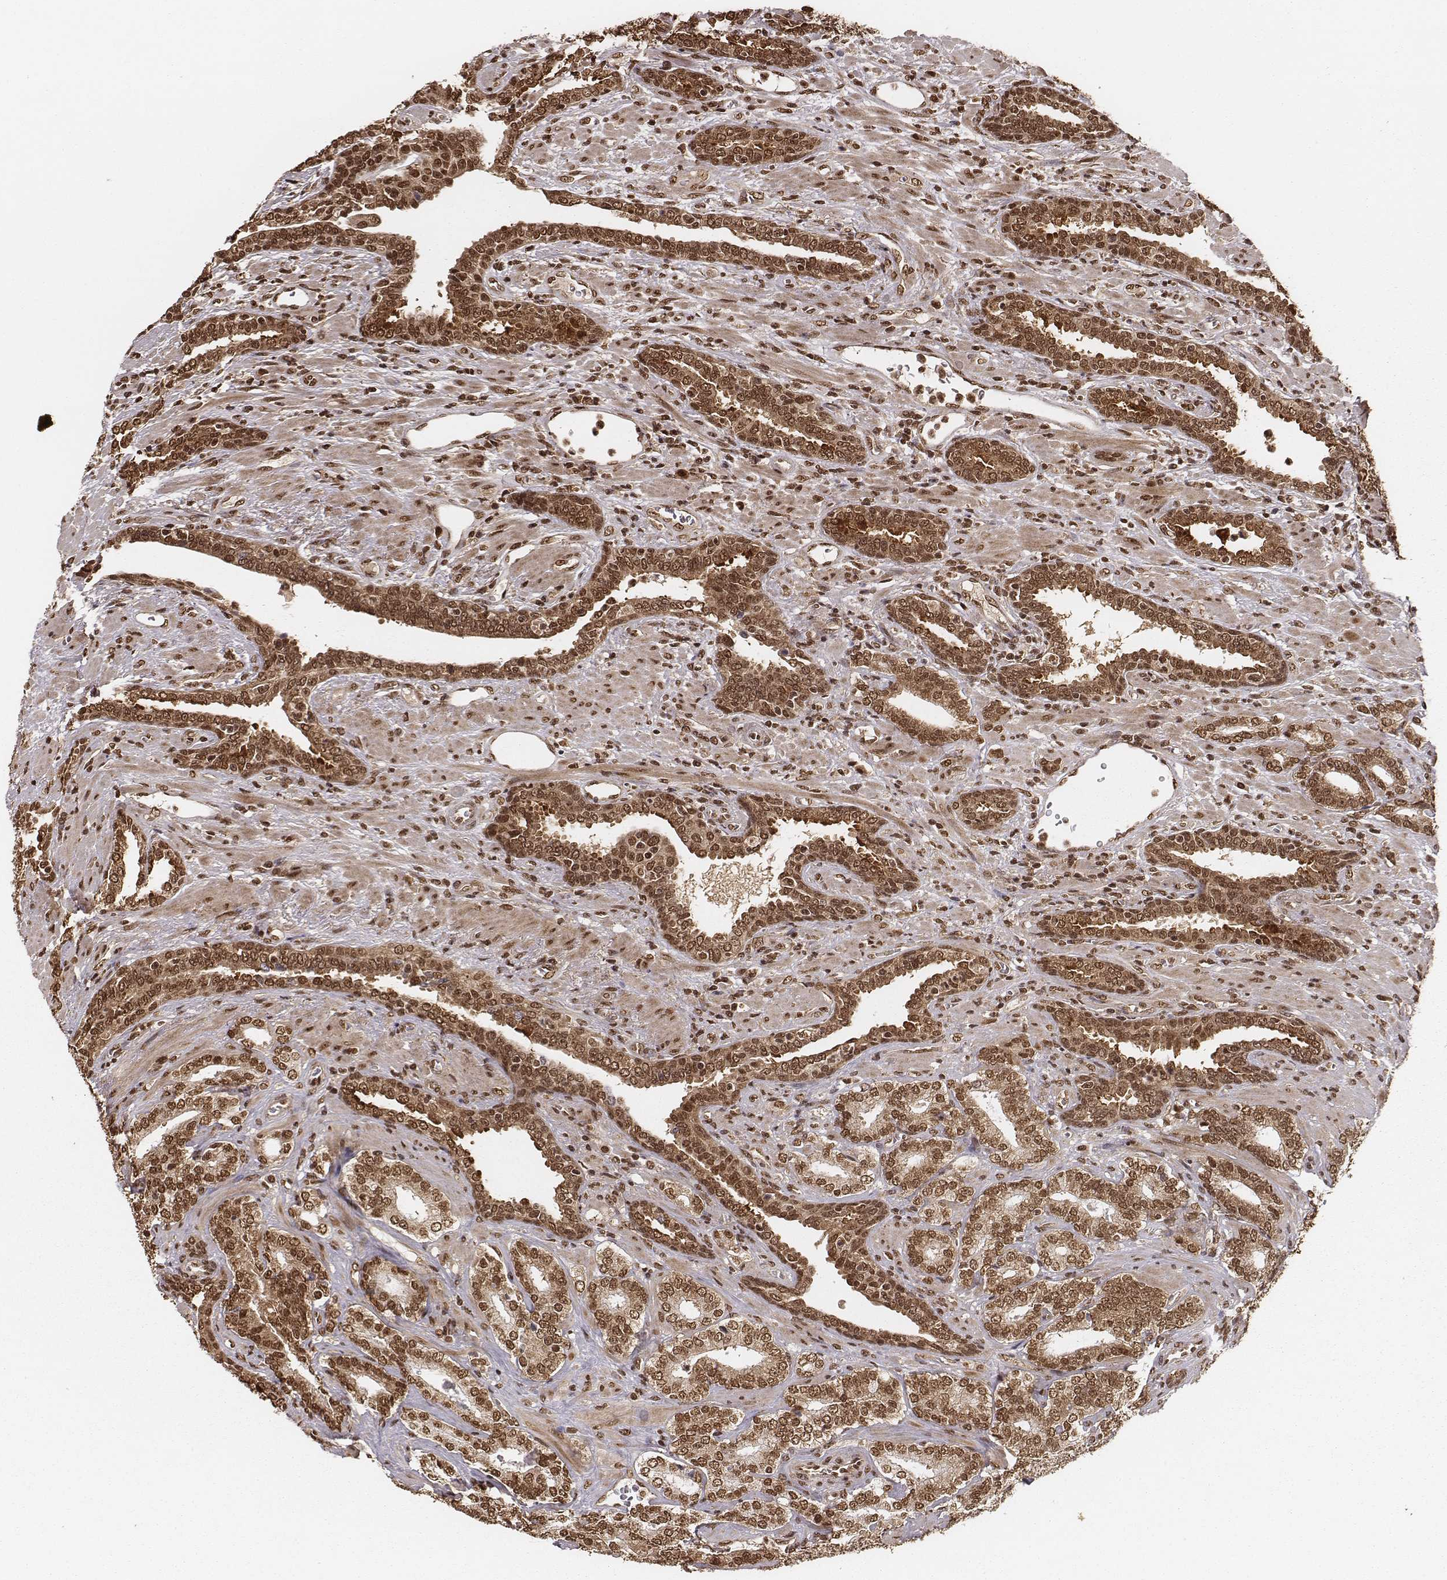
{"staining": {"intensity": "moderate", "quantity": ">75%", "location": "cytoplasmic/membranous,nuclear"}, "tissue": "prostate cancer", "cell_type": "Tumor cells", "image_type": "cancer", "snomed": [{"axis": "morphology", "description": "Adenocarcinoma, Low grade"}, {"axis": "topography", "description": "Prostate"}], "caption": "Moderate cytoplasmic/membranous and nuclear positivity is seen in approximately >75% of tumor cells in prostate cancer.", "gene": "NFX1", "patient": {"sex": "male", "age": 61}}